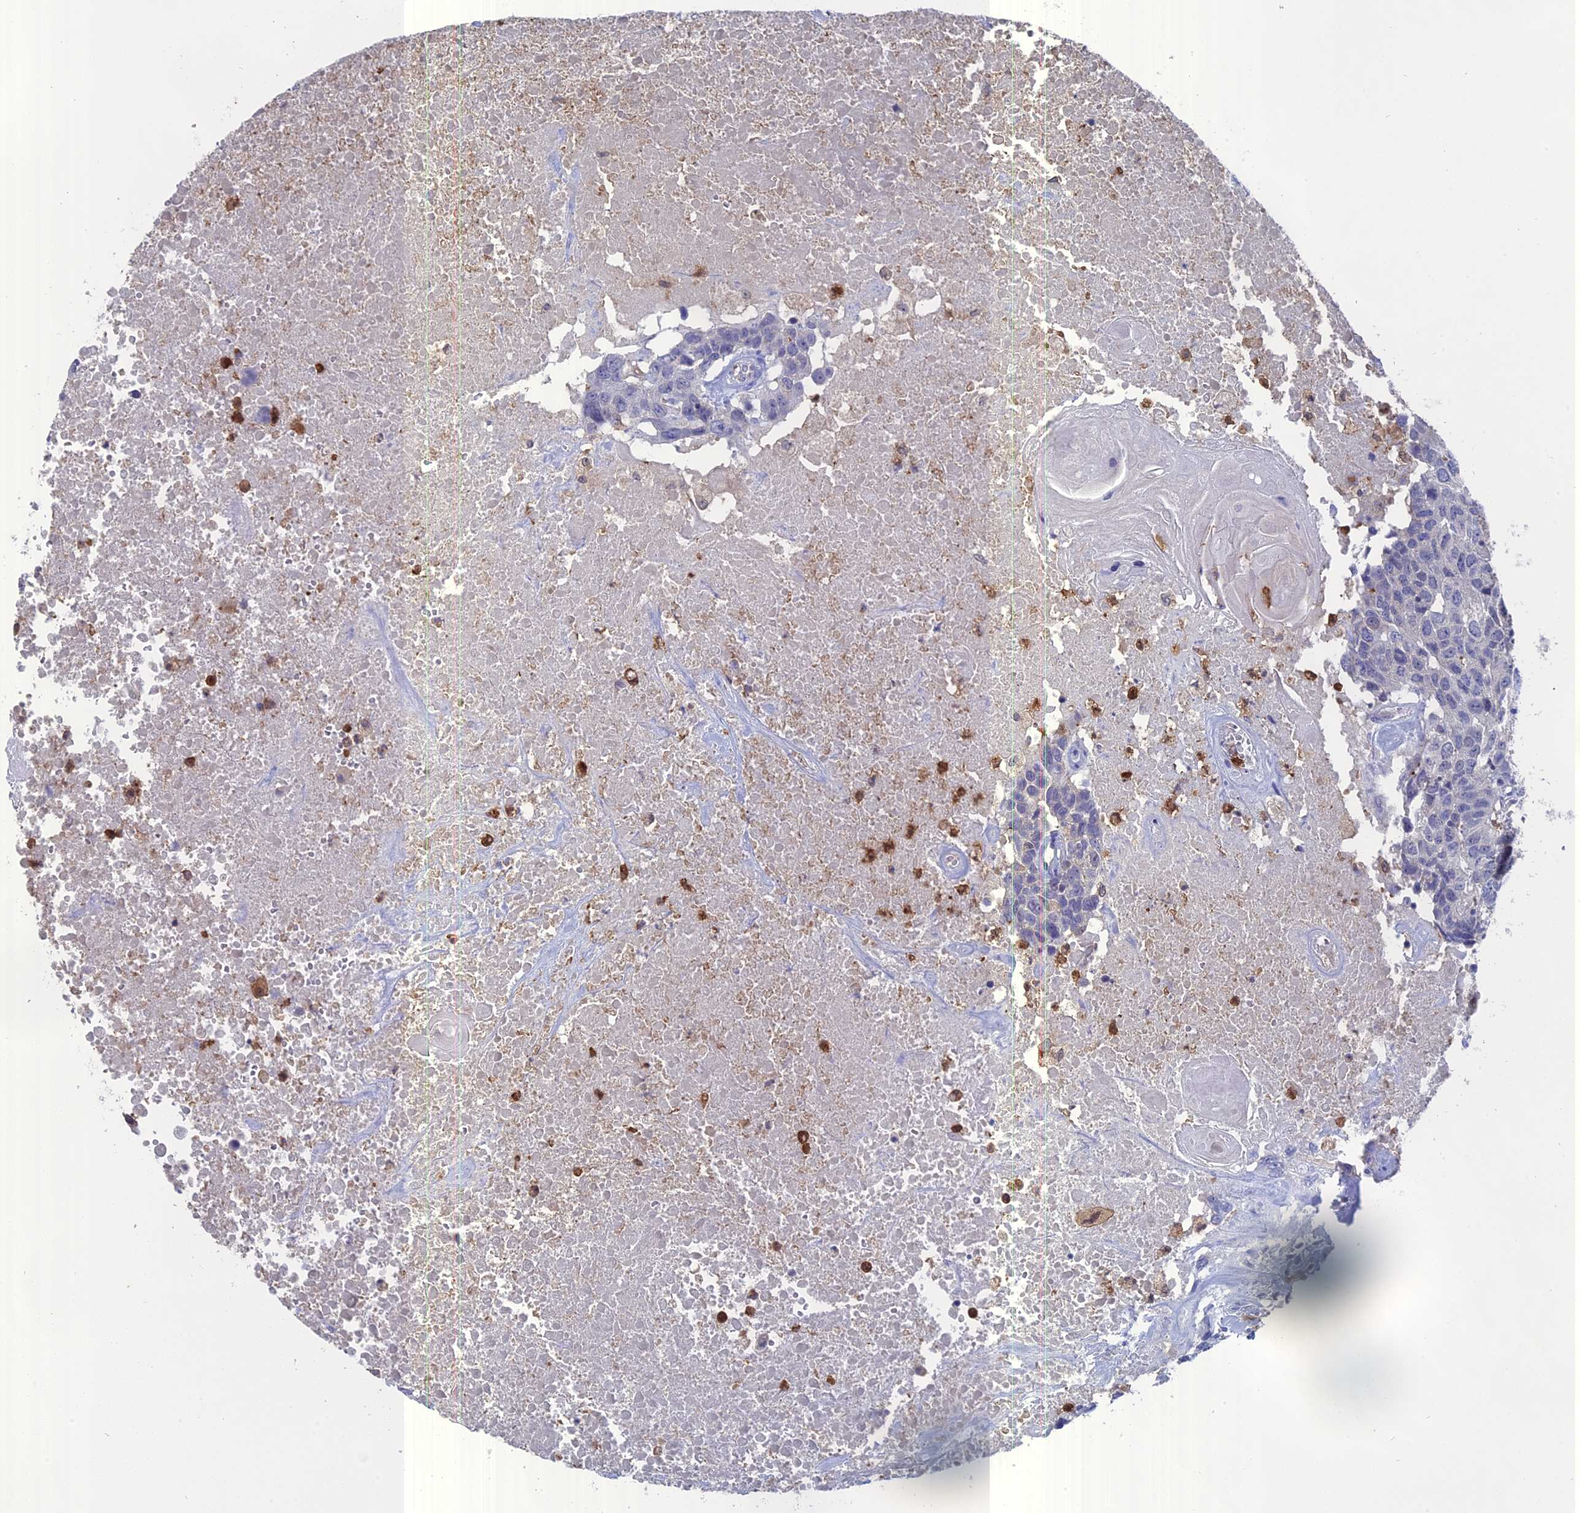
{"staining": {"intensity": "negative", "quantity": "none", "location": "none"}, "tissue": "head and neck cancer", "cell_type": "Tumor cells", "image_type": "cancer", "snomed": [{"axis": "morphology", "description": "Squamous cell carcinoma, NOS"}, {"axis": "topography", "description": "Head-Neck"}], "caption": "Image shows no protein expression in tumor cells of head and neck cancer tissue. (Brightfield microscopy of DAB immunohistochemistry at high magnification).", "gene": "NCF4", "patient": {"sex": "male", "age": 66}}